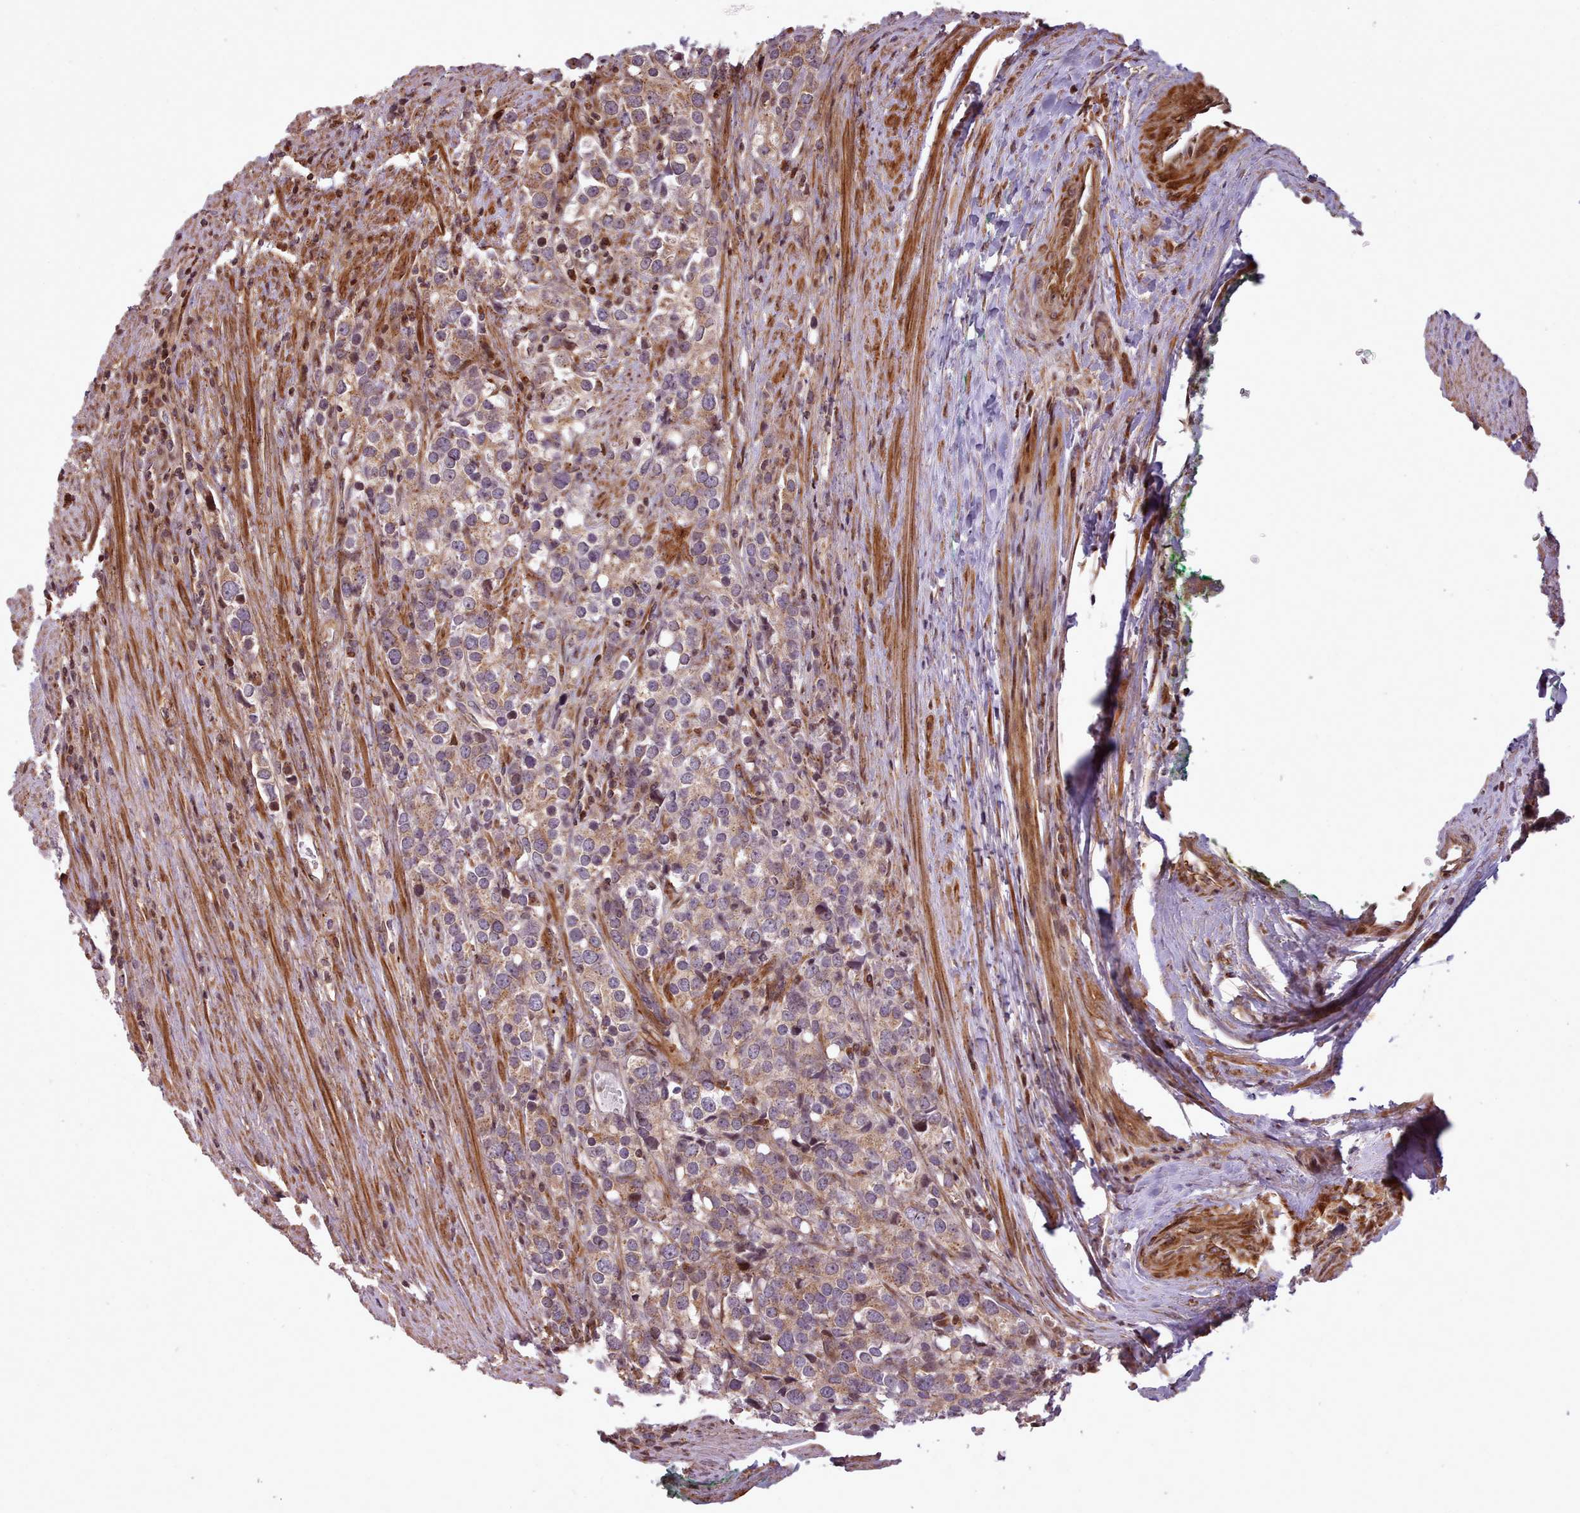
{"staining": {"intensity": "moderate", "quantity": "25%-75%", "location": "cytoplasmic/membranous"}, "tissue": "prostate cancer", "cell_type": "Tumor cells", "image_type": "cancer", "snomed": [{"axis": "morphology", "description": "Adenocarcinoma, High grade"}, {"axis": "topography", "description": "Prostate"}], "caption": "Immunohistochemistry (IHC) (DAB) staining of human prostate cancer (high-grade adenocarcinoma) shows moderate cytoplasmic/membranous protein positivity in about 25%-75% of tumor cells.", "gene": "NLRP7", "patient": {"sex": "male", "age": 71}}